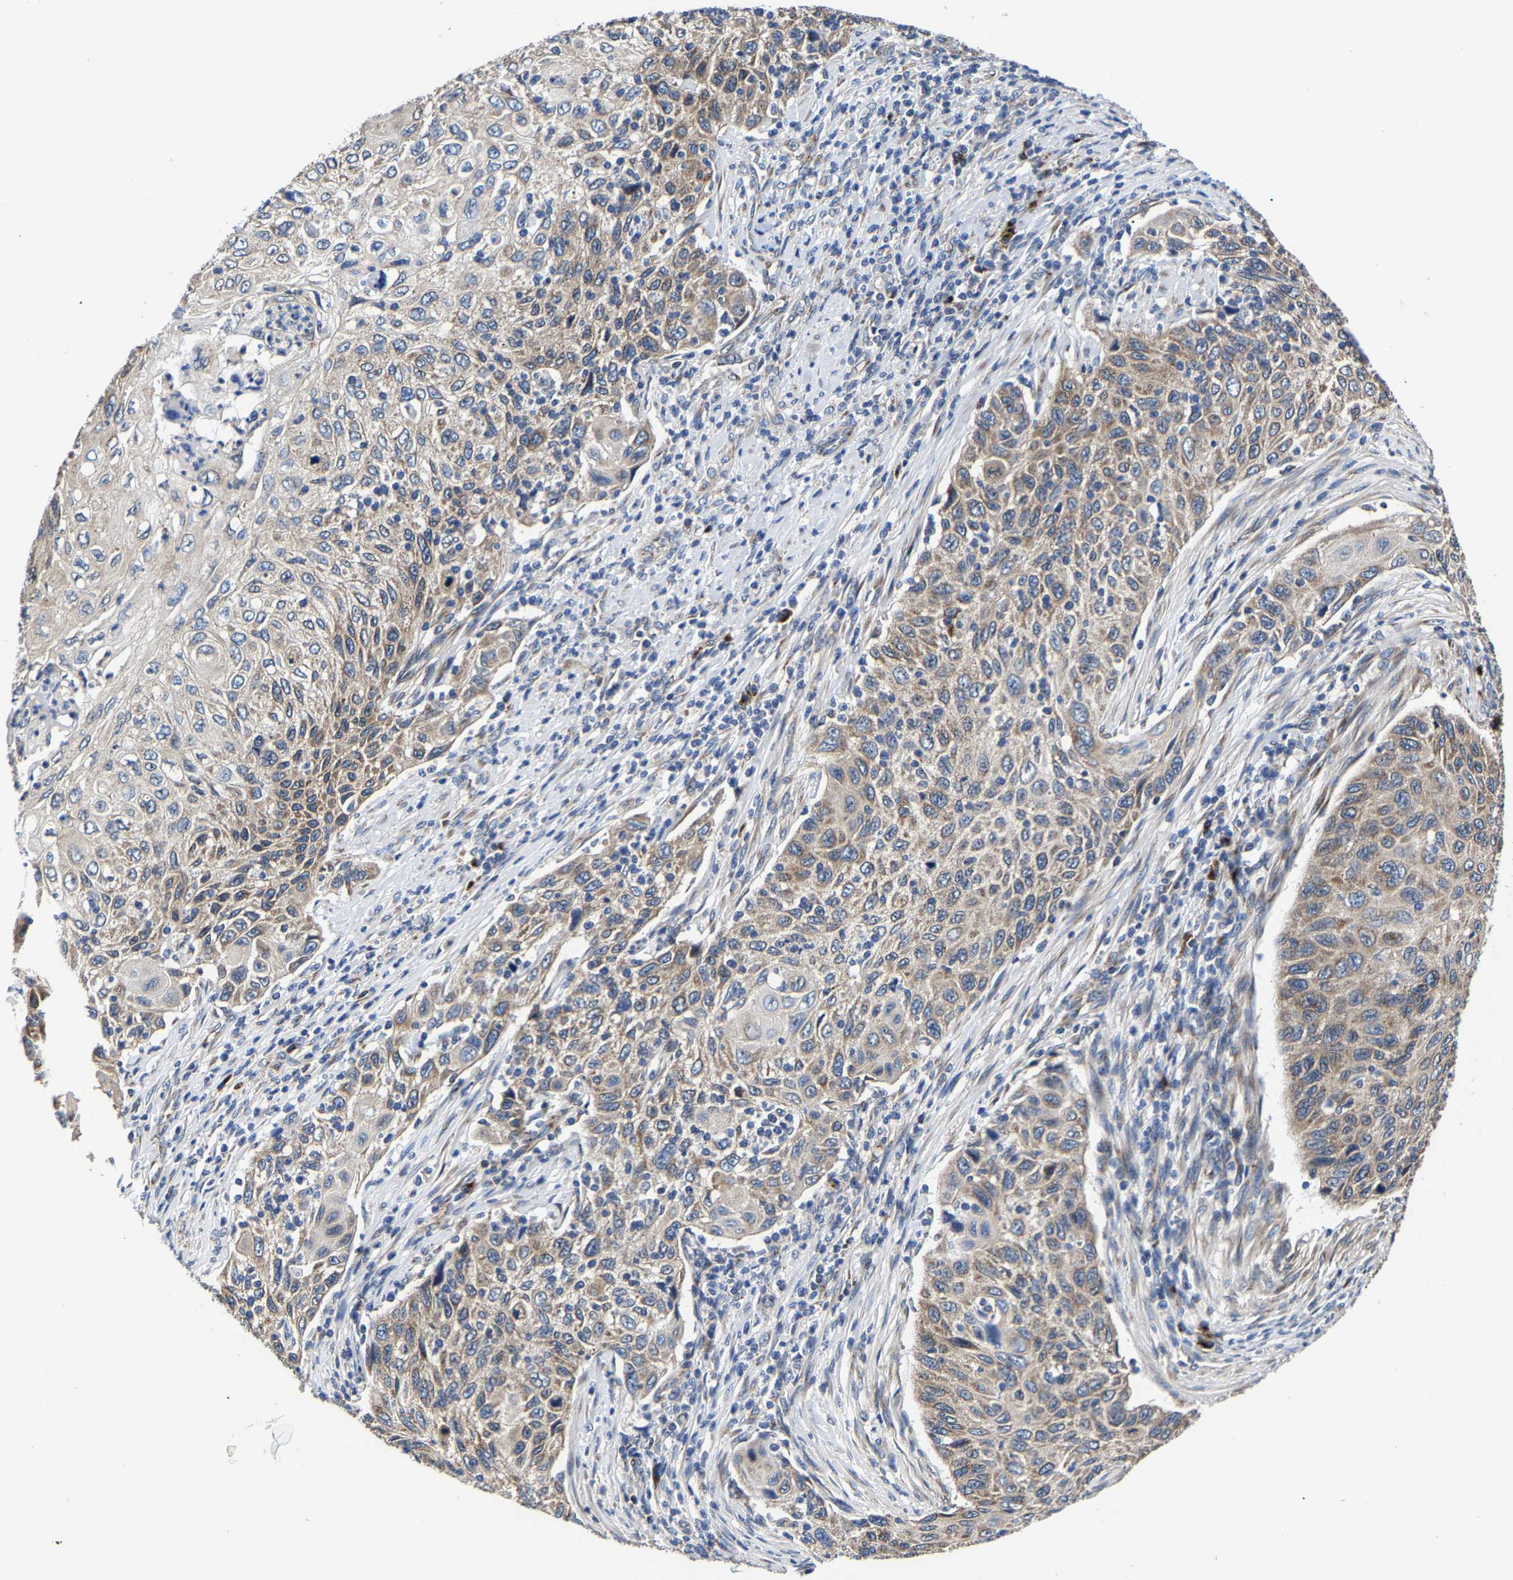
{"staining": {"intensity": "moderate", "quantity": "25%-75%", "location": "cytoplasmic/membranous"}, "tissue": "cervical cancer", "cell_type": "Tumor cells", "image_type": "cancer", "snomed": [{"axis": "morphology", "description": "Squamous cell carcinoma, NOS"}, {"axis": "topography", "description": "Cervix"}], "caption": "Immunohistochemical staining of human squamous cell carcinoma (cervical) reveals medium levels of moderate cytoplasmic/membranous protein expression in approximately 25%-75% of tumor cells.", "gene": "EBAG9", "patient": {"sex": "female", "age": 70}}